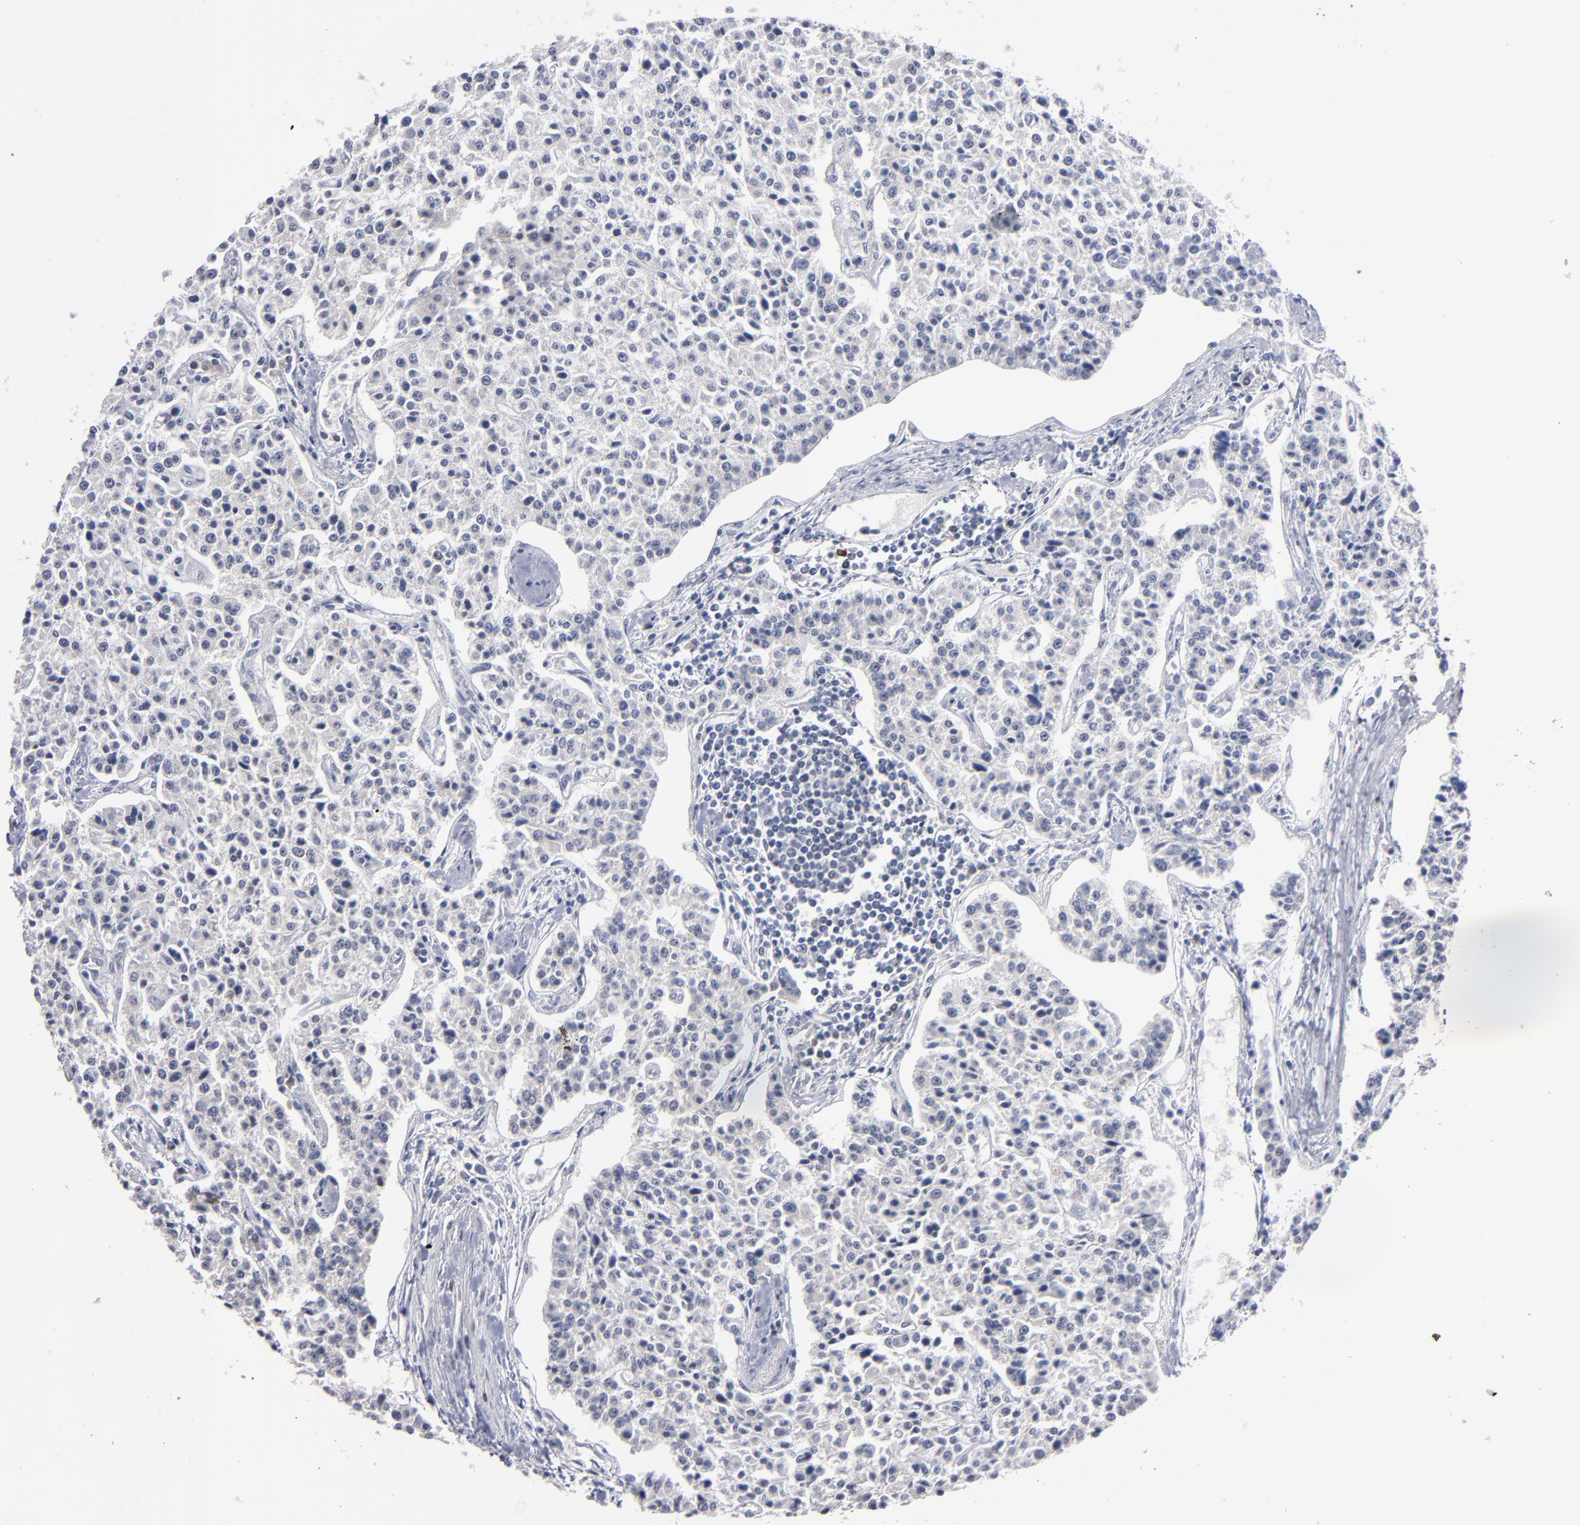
{"staining": {"intensity": "negative", "quantity": "none", "location": "none"}, "tissue": "carcinoid", "cell_type": "Tumor cells", "image_type": "cancer", "snomed": [{"axis": "morphology", "description": "Carcinoid, malignant, NOS"}, {"axis": "topography", "description": "Stomach"}], "caption": "Immunohistochemical staining of carcinoid (malignant) displays no significant expression in tumor cells.", "gene": "ALG13", "patient": {"sex": "female", "age": 76}}